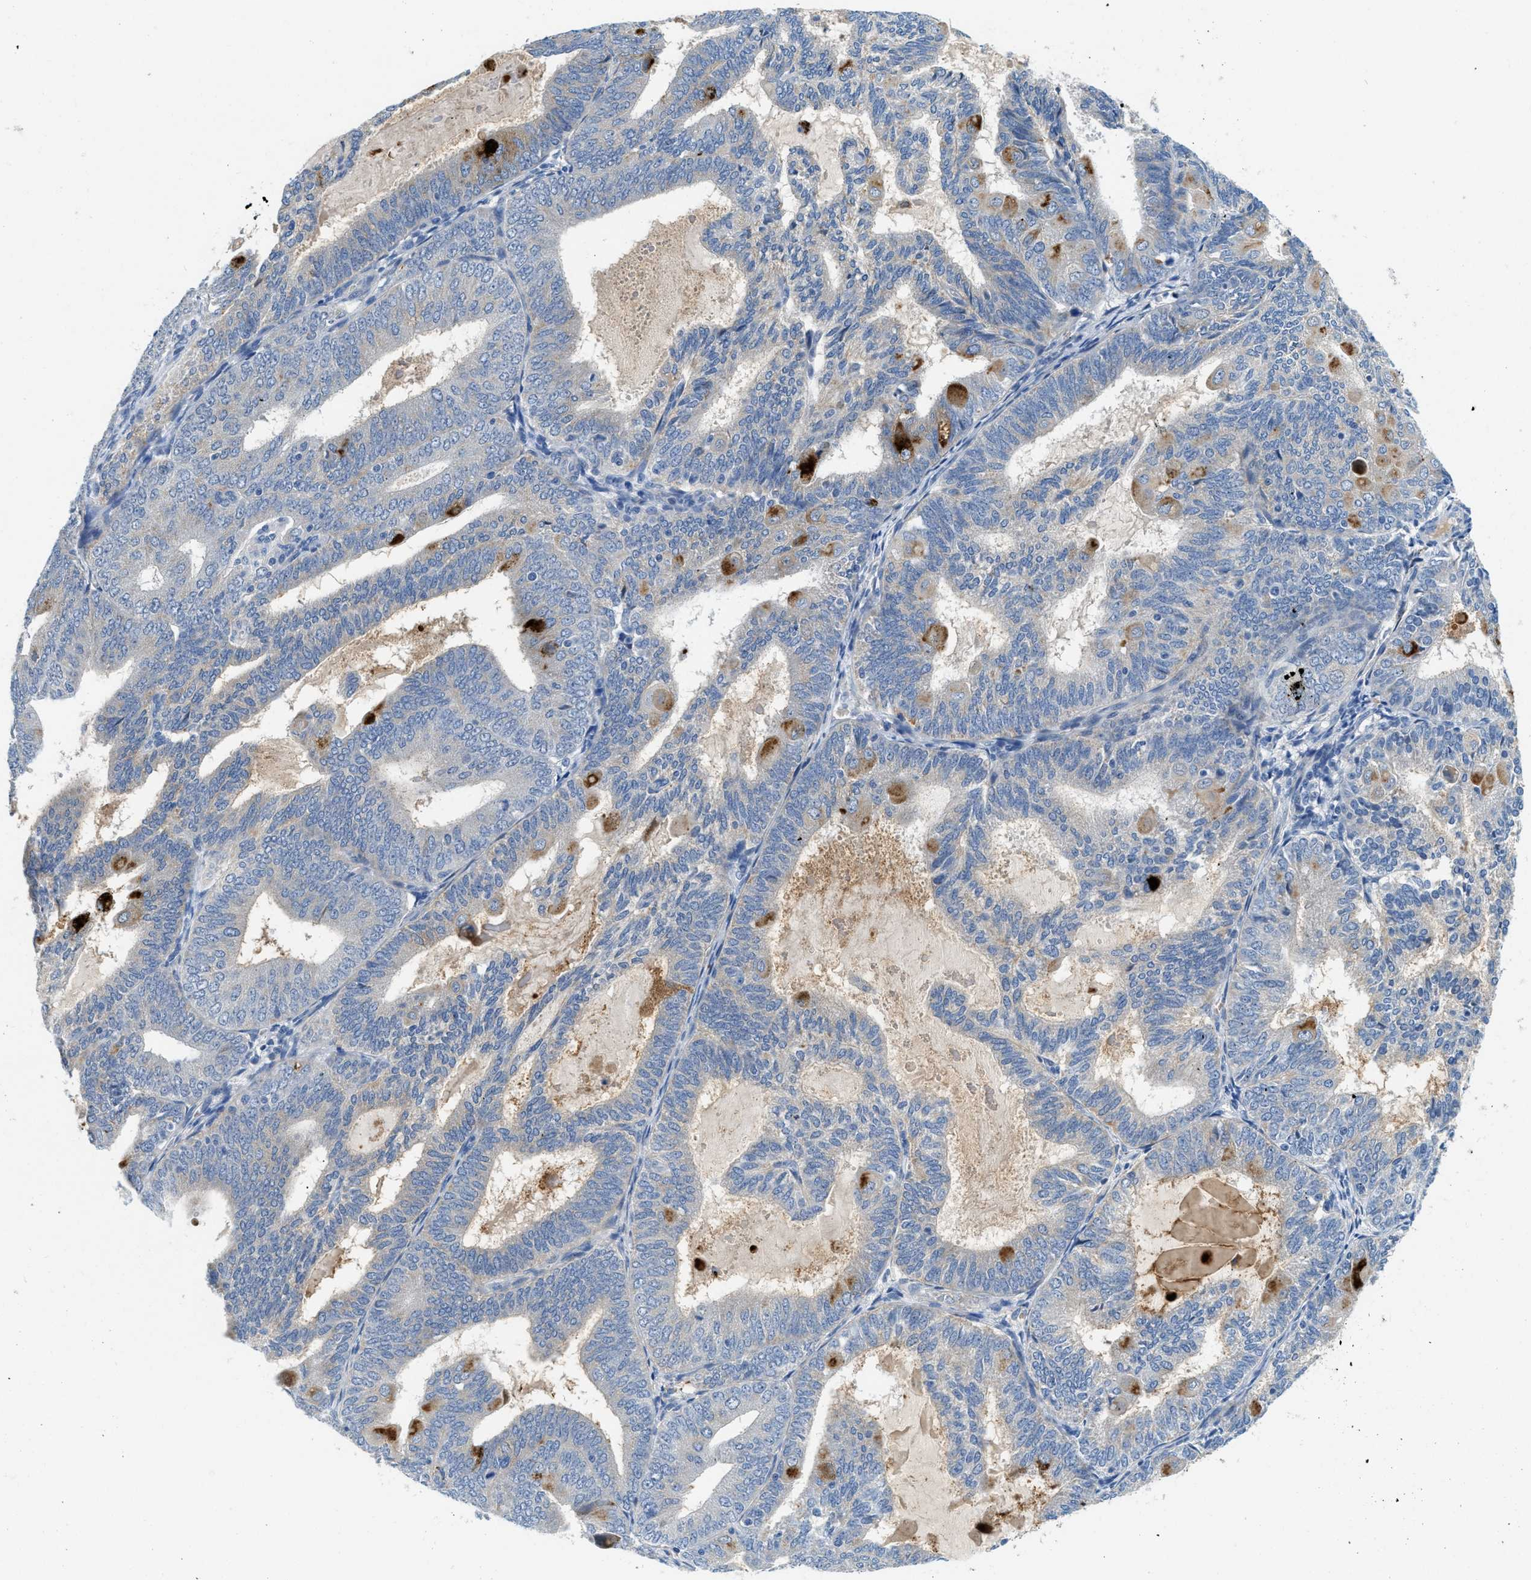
{"staining": {"intensity": "moderate", "quantity": "<25%", "location": "cytoplasmic/membranous"}, "tissue": "endometrial cancer", "cell_type": "Tumor cells", "image_type": "cancer", "snomed": [{"axis": "morphology", "description": "Adenocarcinoma, NOS"}, {"axis": "topography", "description": "Endometrium"}], "caption": "DAB immunohistochemical staining of adenocarcinoma (endometrial) shows moderate cytoplasmic/membranous protein staining in approximately <25% of tumor cells.", "gene": "TSPAN3", "patient": {"sex": "female", "age": 81}}